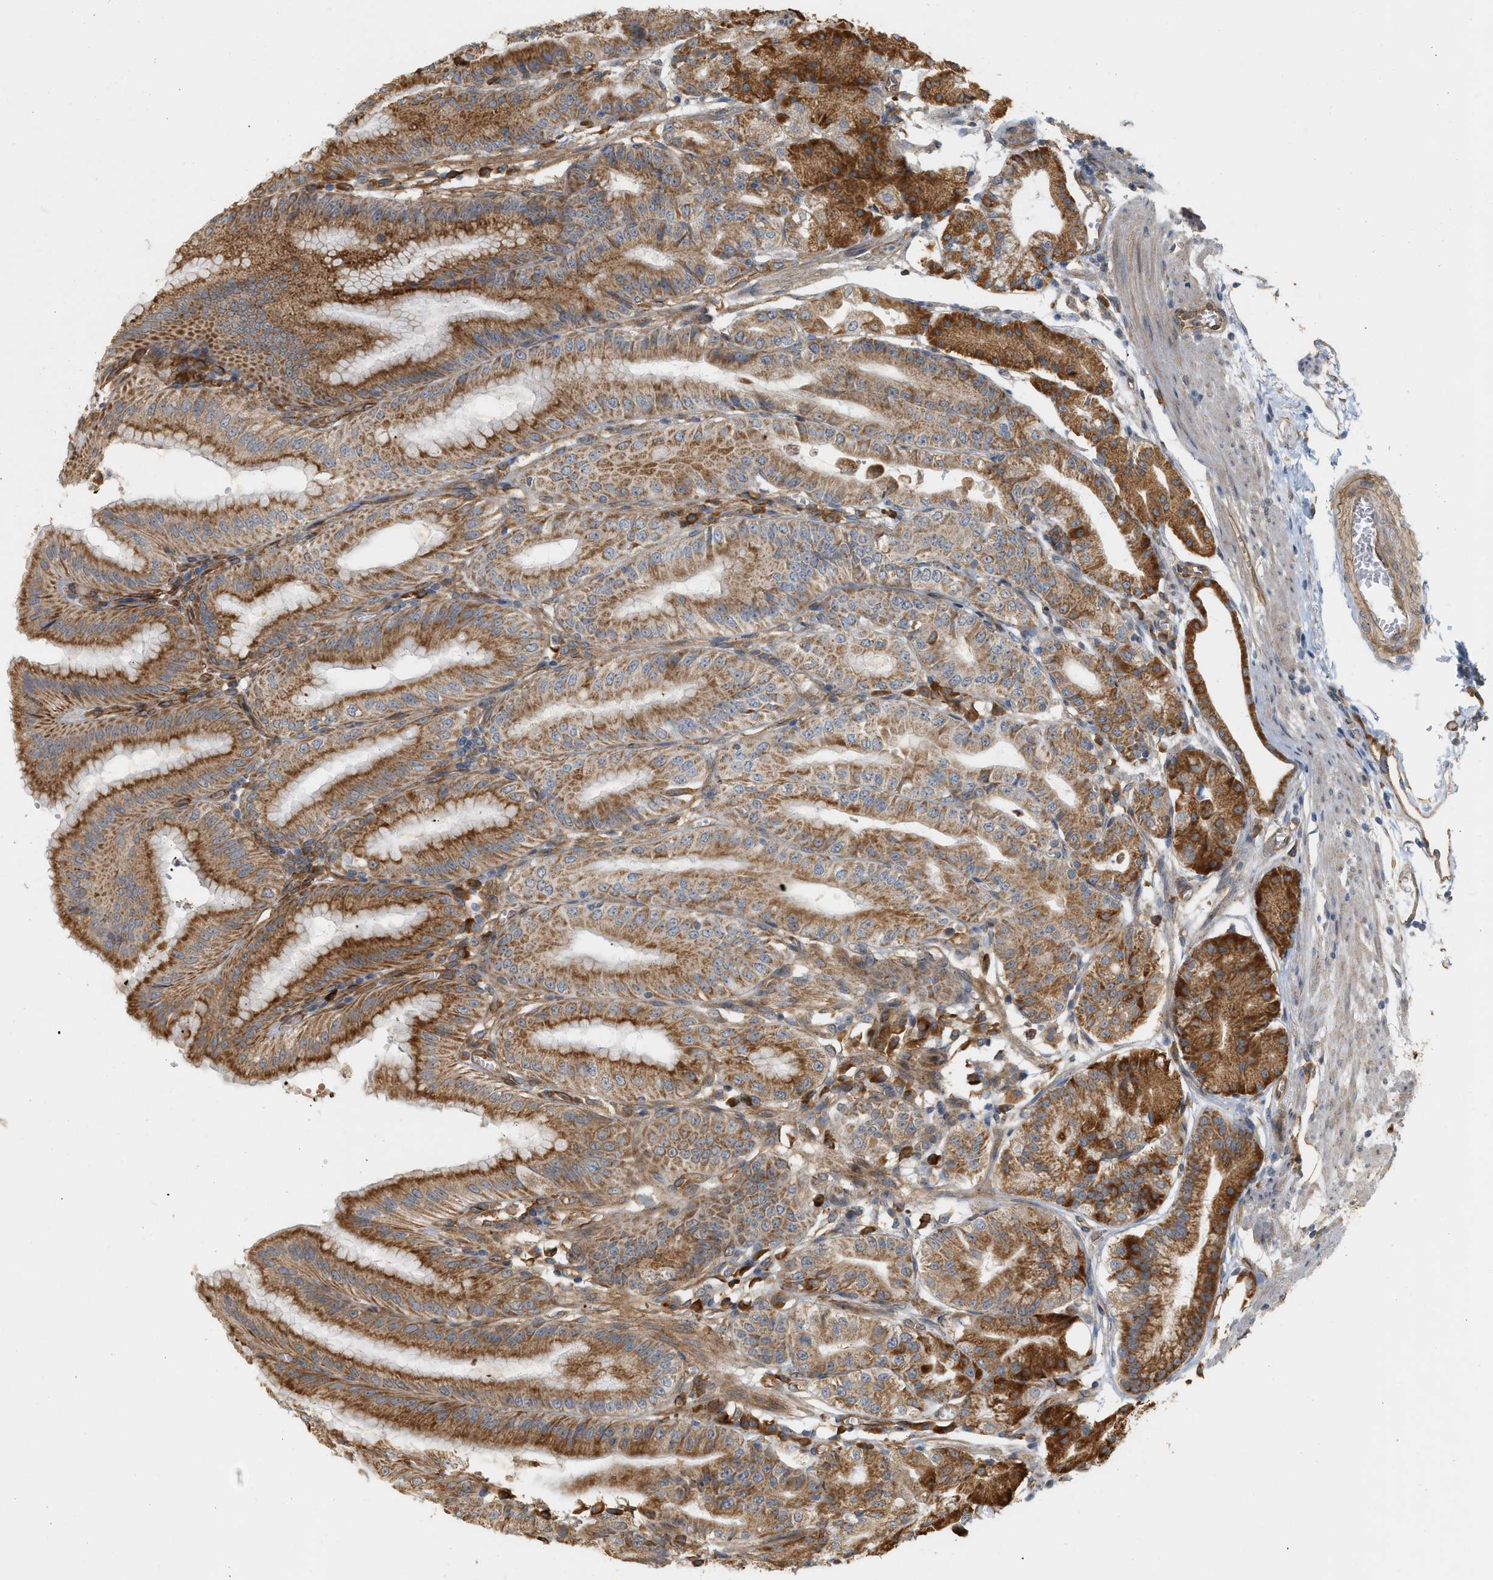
{"staining": {"intensity": "strong", "quantity": ">75%", "location": "cytoplasmic/membranous"}, "tissue": "stomach", "cell_type": "Glandular cells", "image_type": "normal", "snomed": [{"axis": "morphology", "description": "Normal tissue, NOS"}, {"axis": "topography", "description": "Stomach, lower"}], "caption": "High-power microscopy captured an IHC micrograph of benign stomach, revealing strong cytoplasmic/membranous positivity in approximately >75% of glandular cells. (Stains: DAB in brown, nuclei in blue, Microscopy: brightfield microscopy at high magnification).", "gene": "SVOP", "patient": {"sex": "male", "age": 71}}